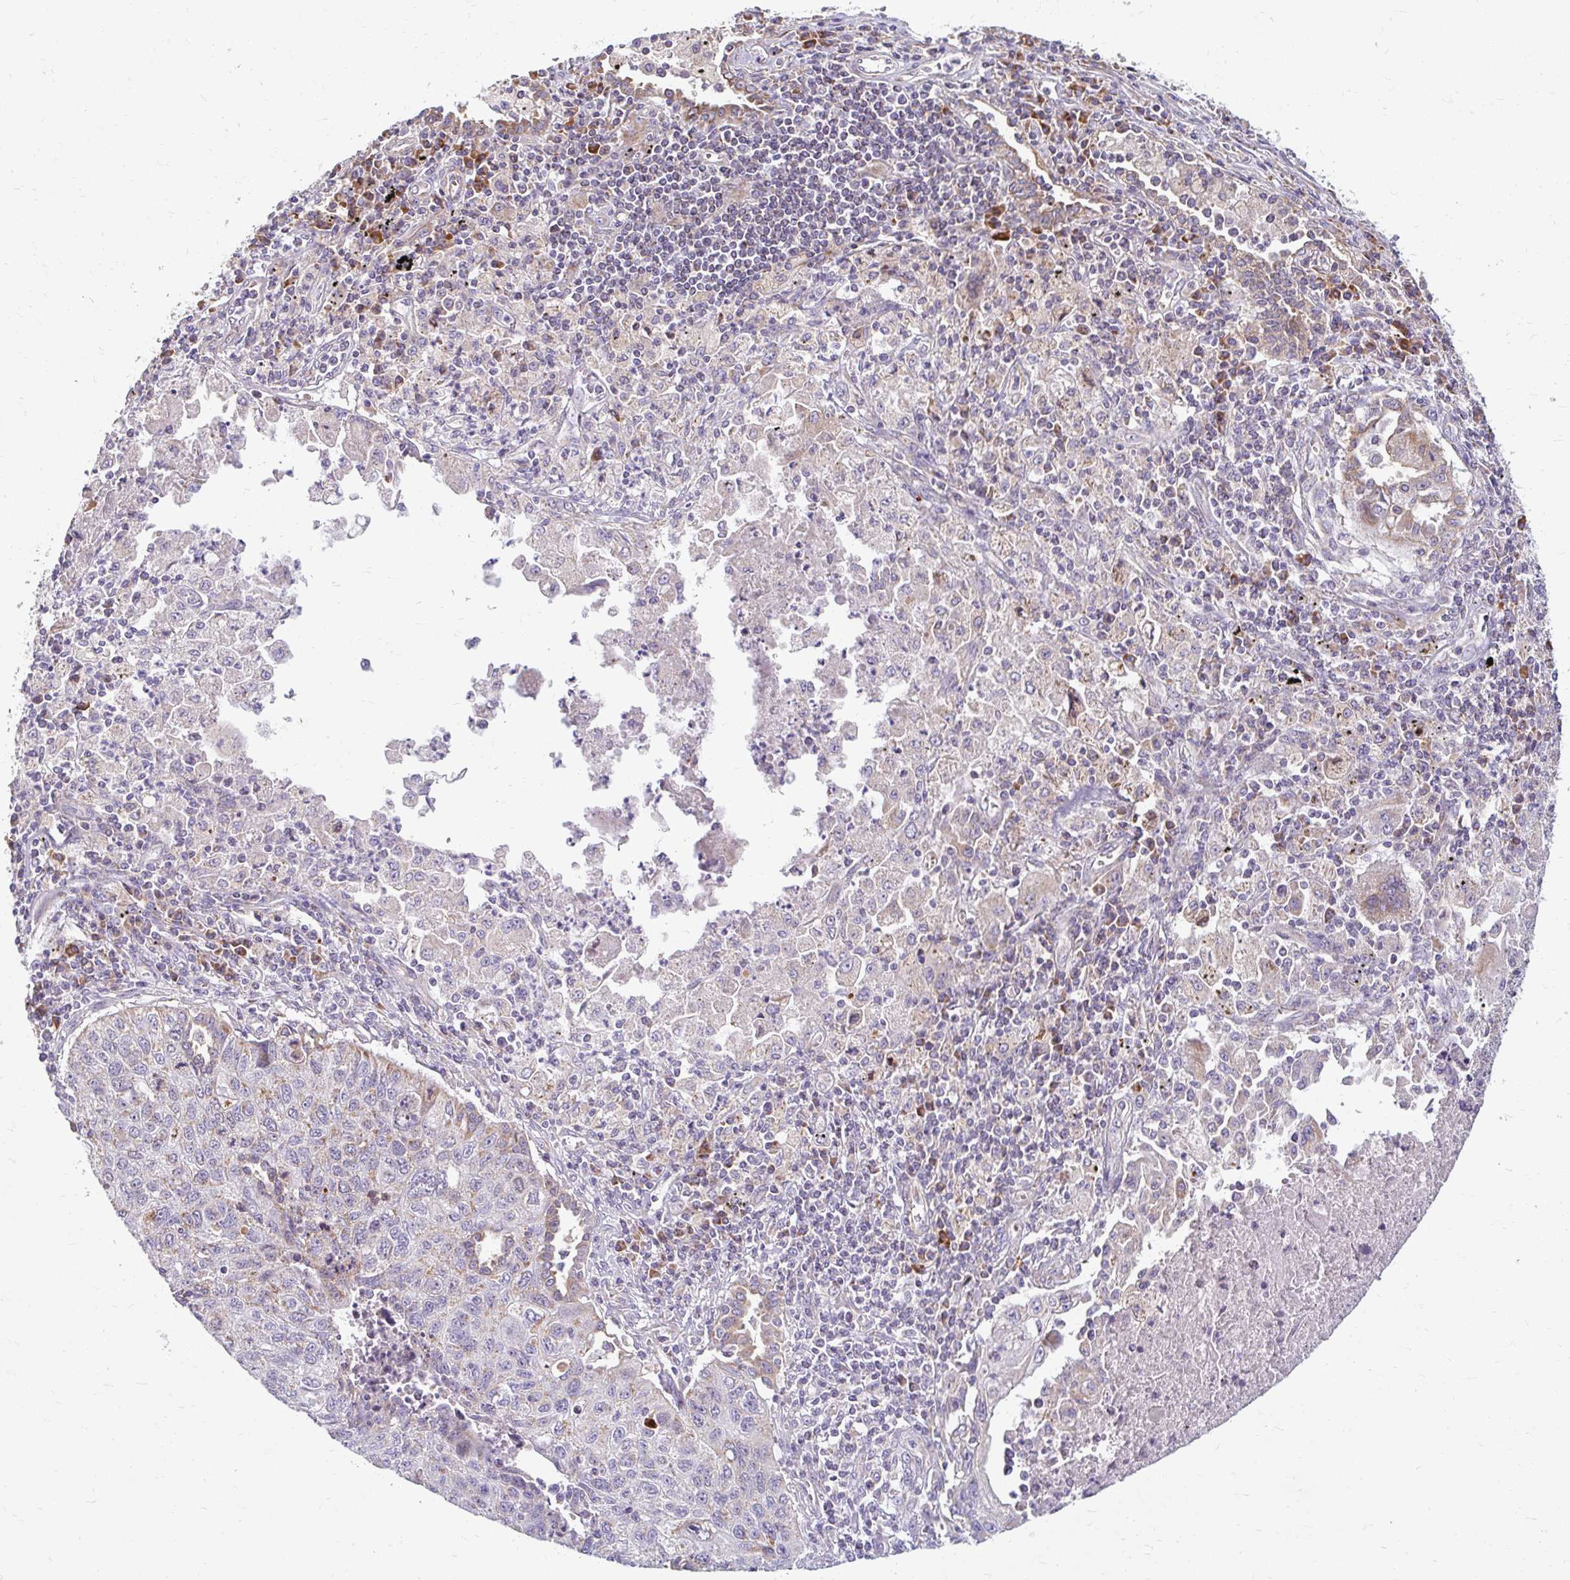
{"staining": {"intensity": "weak", "quantity": "<25%", "location": "cytoplasmic/membranous"}, "tissue": "lung cancer", "cell_type": "Tumor cells", "image_type": "cancer", "snomed": [{"axis": "morphology", "description": "Normal morphology"}, {"axis": "morphology", "description": "Aneuploidy"}, {"axis": "morphology", "description": "Squamous cell carcinoma, NOS"}, {"axis": "topography", "description": "Lymph node"}, {"axis": "topography", "description": "Lung"}], "caption": "Immunohistochemical staining of lung aneuploidy exhibits no significant expression in tumor cells.", "gene": "SKP2", "patient": {"sex": "female", "age": 76}}